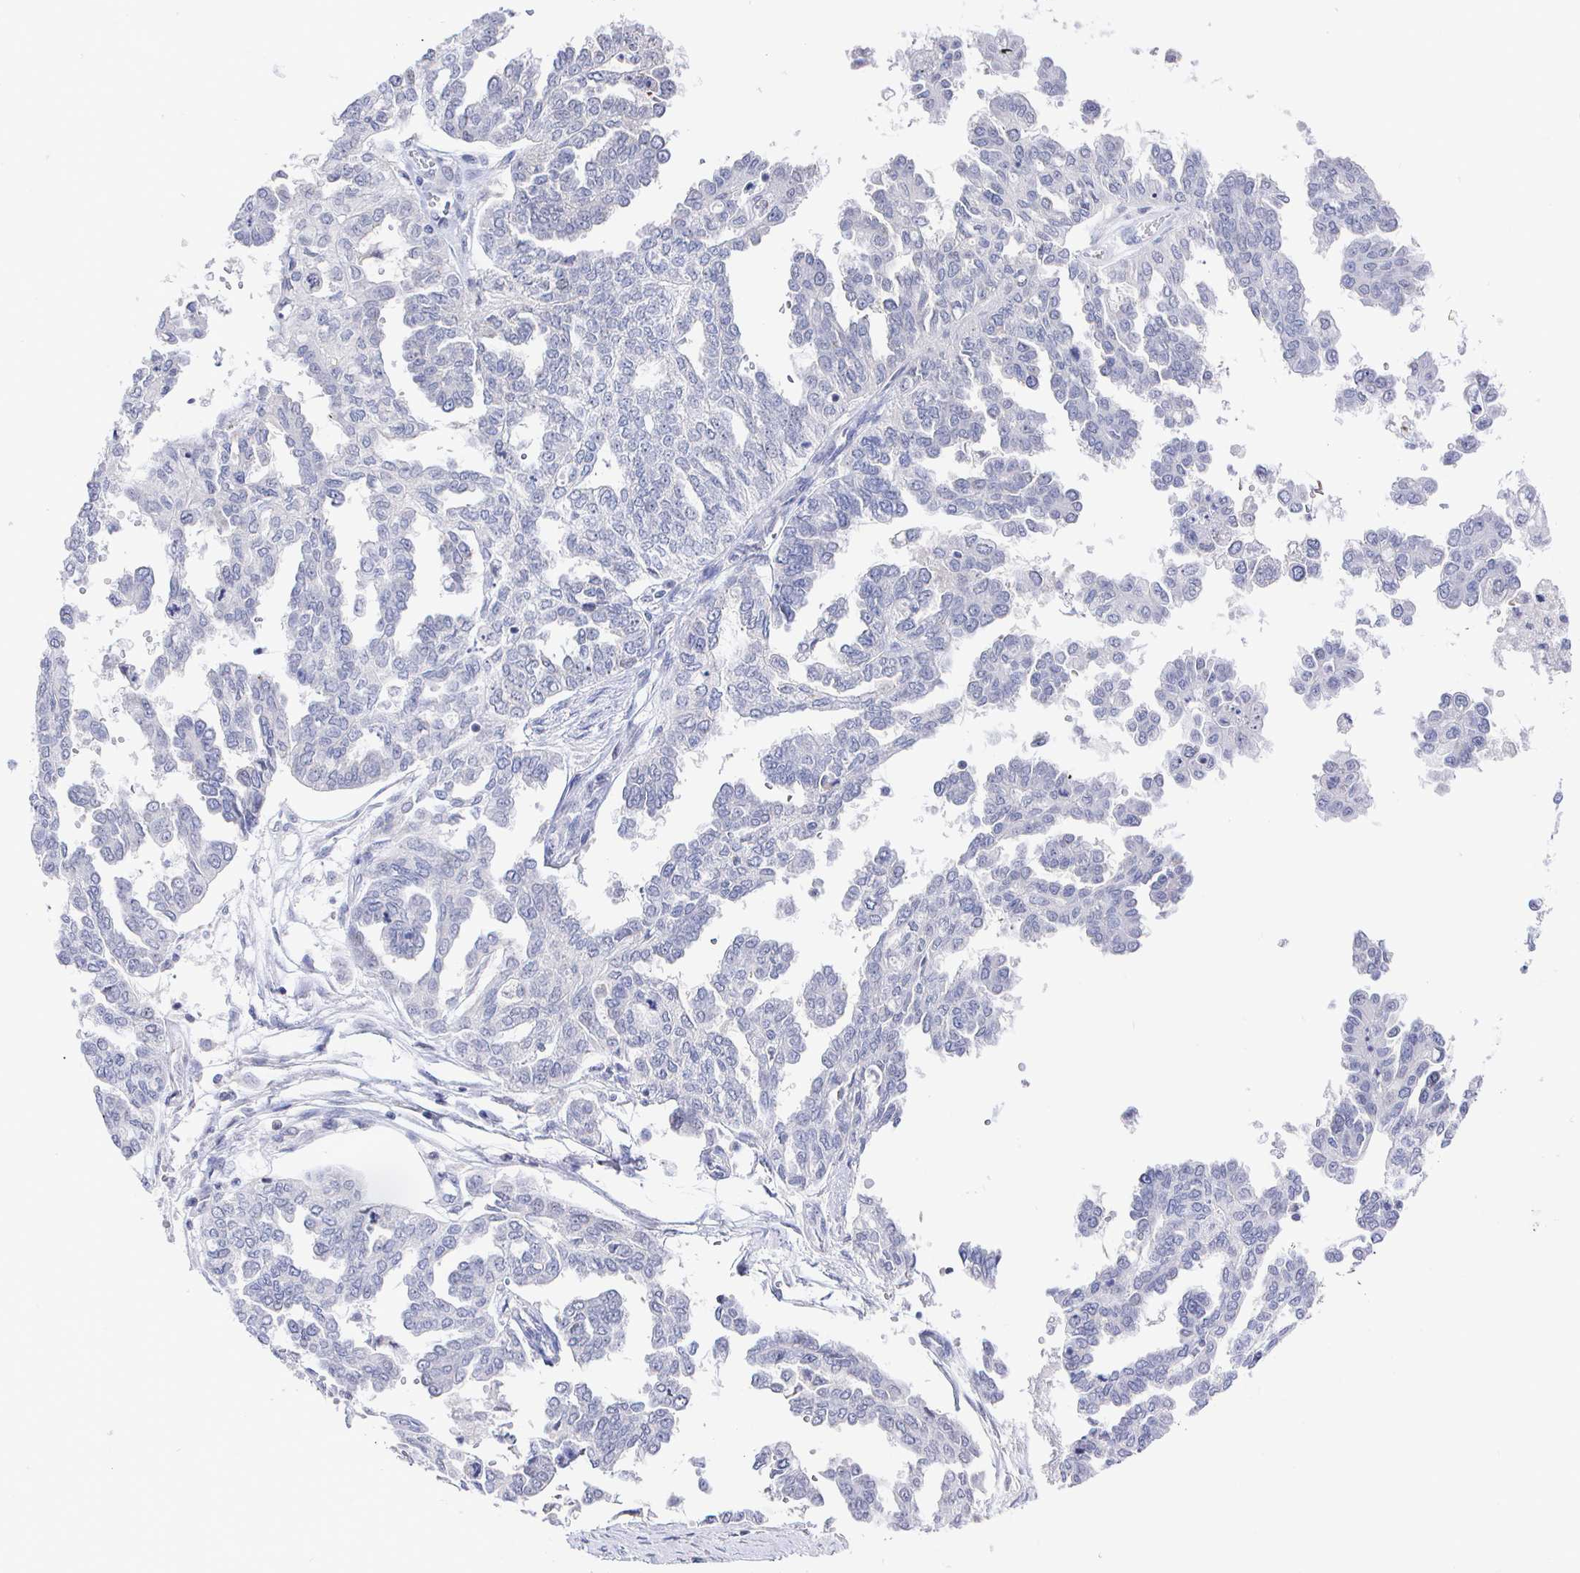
{"staining": {"intensity": "negative", "quantity": "none", "location": "none"}, "tissue": "ovarian cancer", "cell_type": "Tumor cells", "image_type": "cancer", "snomed": [{"axis": "morphology", "description": "Cystadenocarcinoma, serous, NOS"}, {"axis": "topography", "description": "Ovary"}], "caption": "This is a histopathology image of immunohistochemistry (IHC) staining of serous cystadenocarcinoma (ovarian), which shows no expression in tumor cells.", "gene": "LRRC23", "patient": {"sex": "female", "age": 53}}